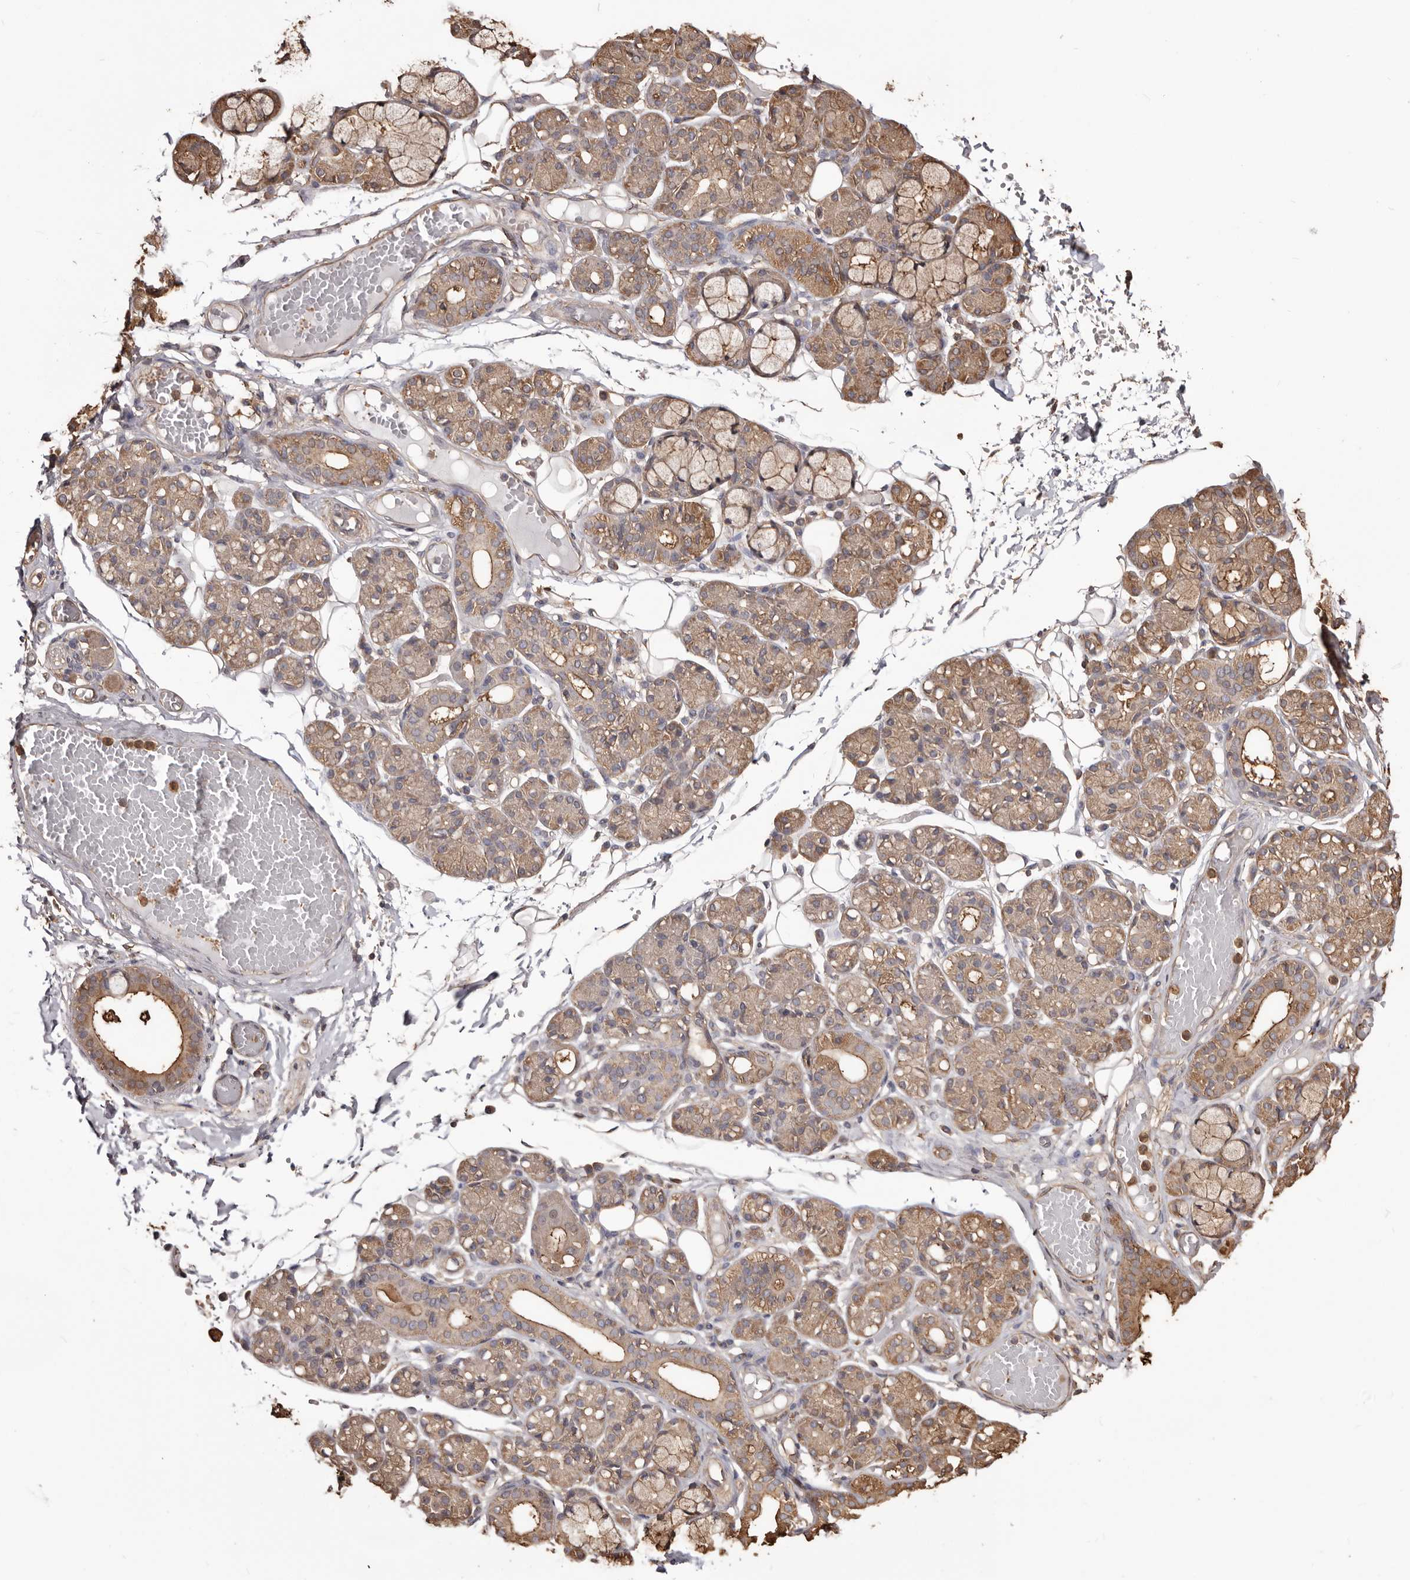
{"staining": {"intensity": "moderate", "quantity": ">75%", "location": "cytoplasmic/membranous"}, "tissue": "salivary gland", "cell_type": "Glandular cells", "image_type": "normal", "snomed": [{"axis": "morphology", "description": "Normal tissue, NOS"}, {"axis": "topography", "description": "Salivary gland"}], "caption": "Immunohistochemistry photomicrograph of benign salivary gland stained for a protein (brown), which demonstrates medium levels of moderate cytoplasmic/membranous staining in approximately >75% of glandular cells.", "gene": "PKM", "patient": {"sex": "male", "age": 63}}